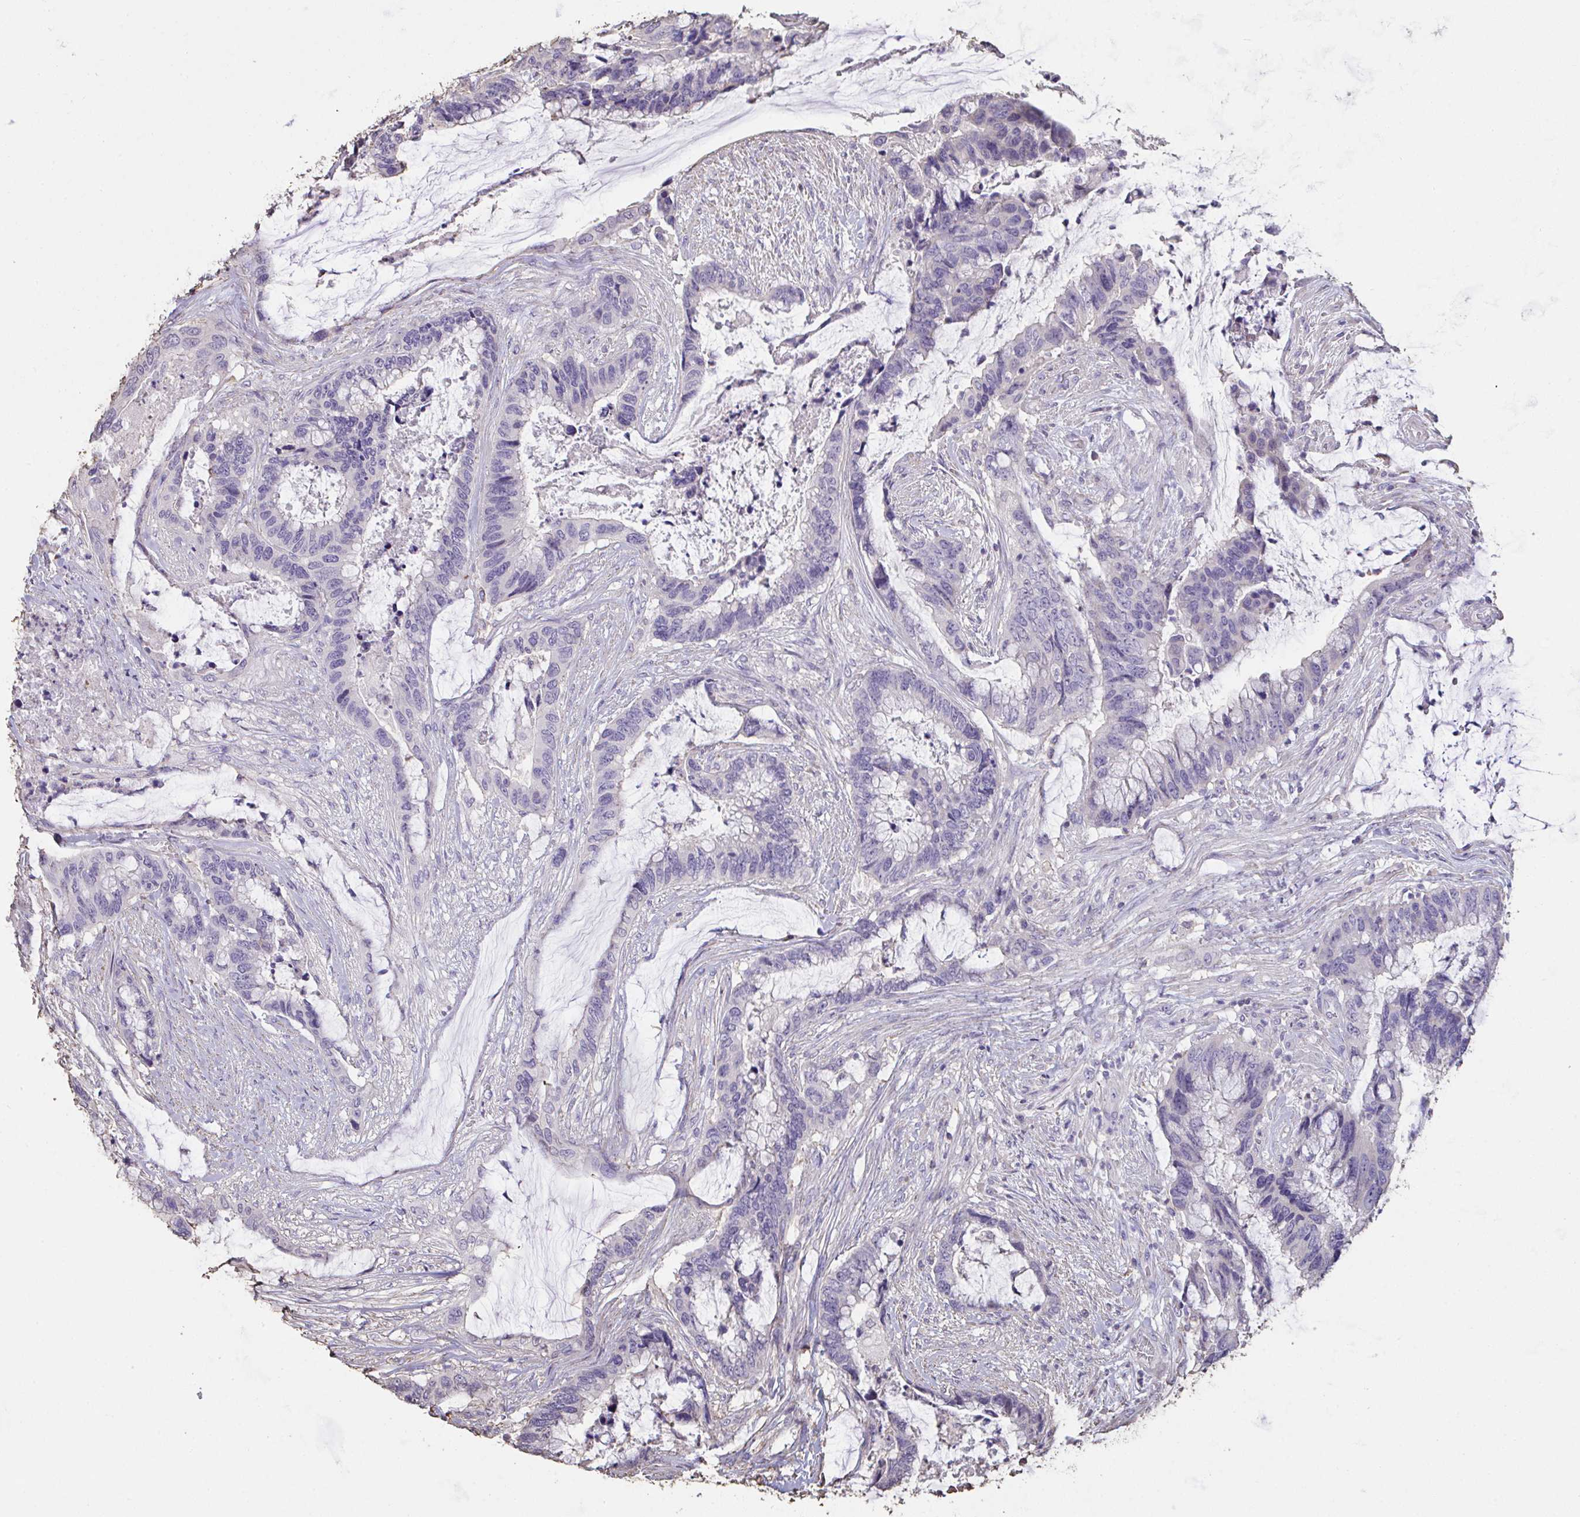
{"staining": {"intensity": "negative", "quantity": "none", "location": "none"}, "tissue": "colorectal cancer", "cell_type": "Tumor cells", "image_type": "cancer", "snomed": [{"axis": "morphology", "description": "Adenocarcinoma, NOS"}, {"axis": "topography", "description": "Rectum"}], "caption": "High power microscopy image of an immunohistochemistry histopathology image of colorectal cancer (adenocarcinoma), revealing no significant positivity in tumor cells.", "gene": "IL23R", "patient": {"sex": "female", "age": 59}}